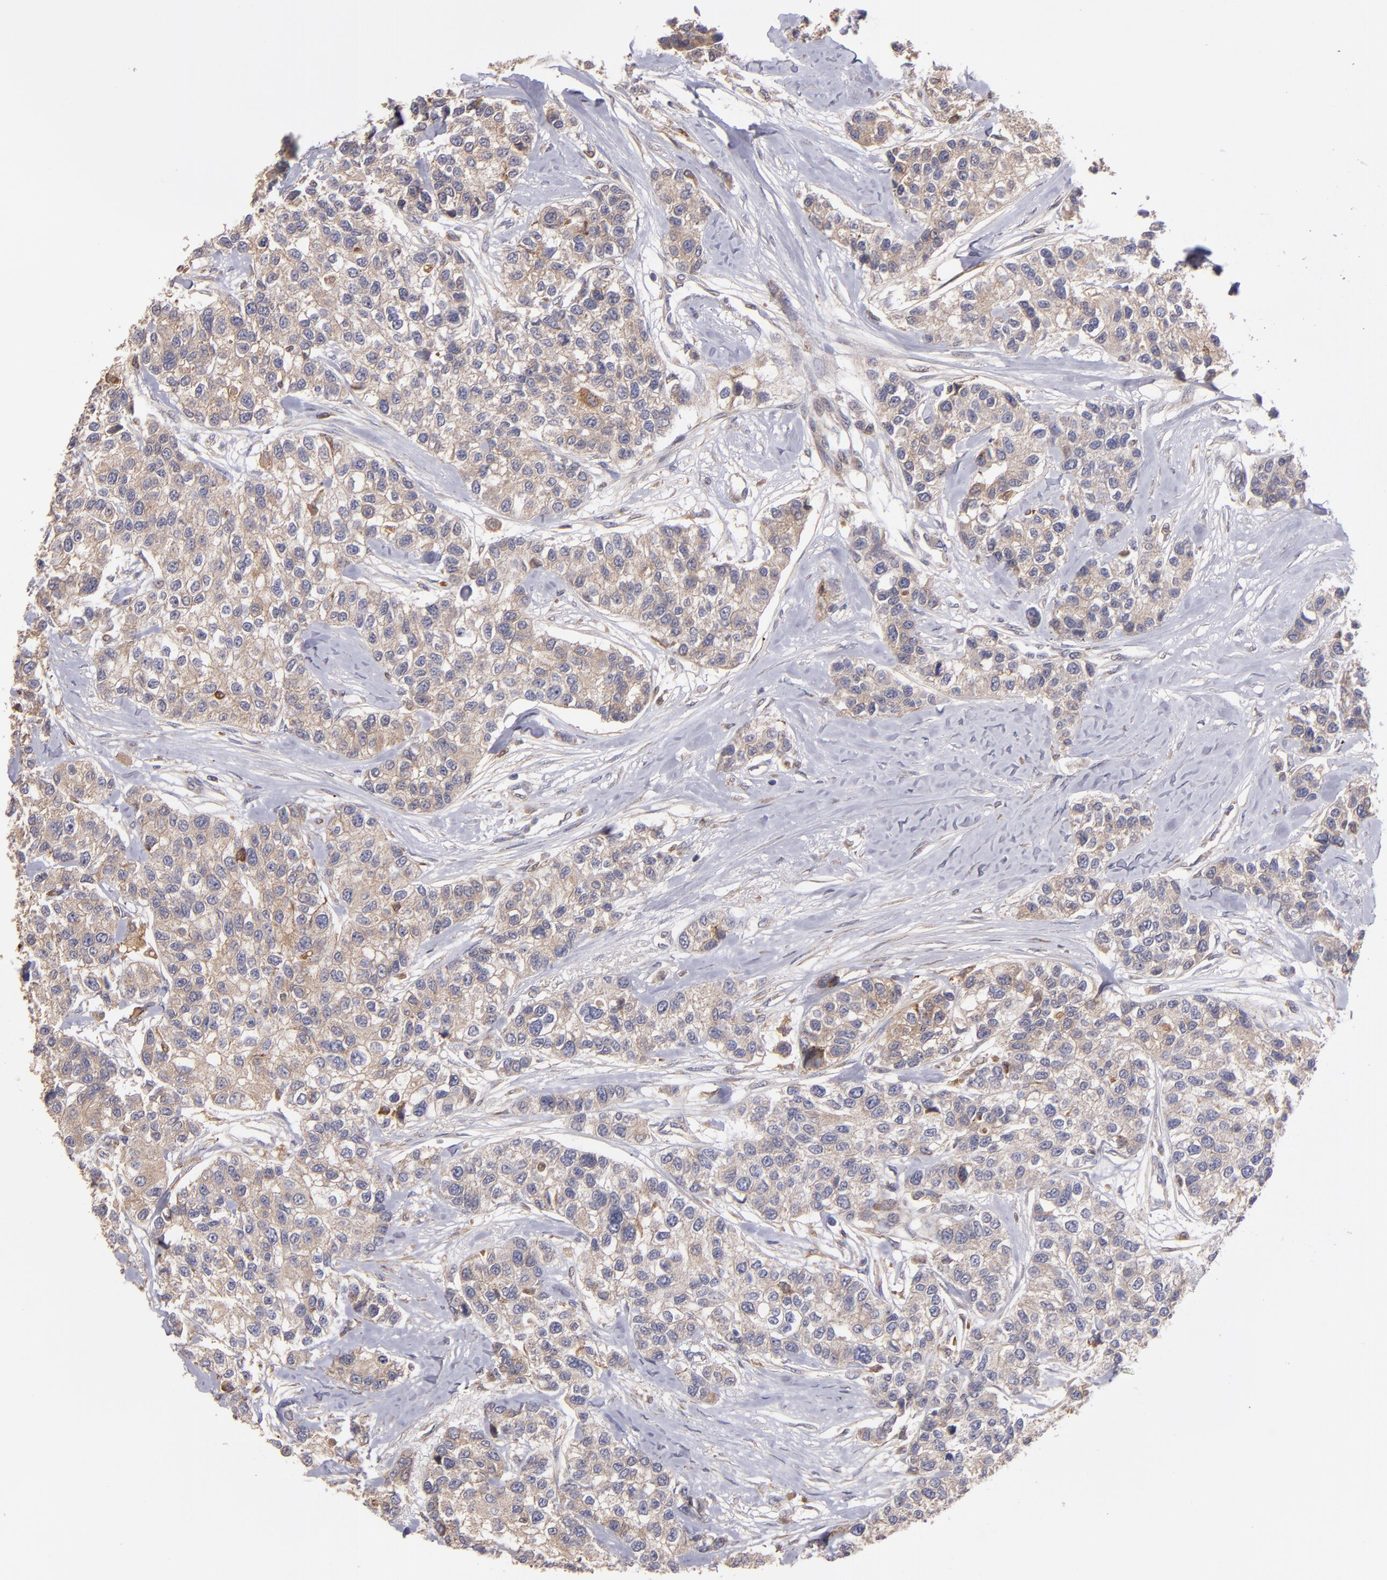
{"staining": {"intensity": "weak", "quantity": ">75%", "location": "cytoplasmic/membranous"}, "tissue": "breast cancer", "cell_type": "Tumor cells", "image_type": "cancer", "snomed": [{"axis": "morphology", "description": "Duct carcinoma"}, {"axis": "topography", "description": "Breast"}], "caption": "Breast cancer stained for a protein (brown) exhibits weak cytoplasmic/membranous positive expression in approximately >75% of tumor cells.", "gene": "IFIH1", "patient": {"sex": "female", "age": 51}}